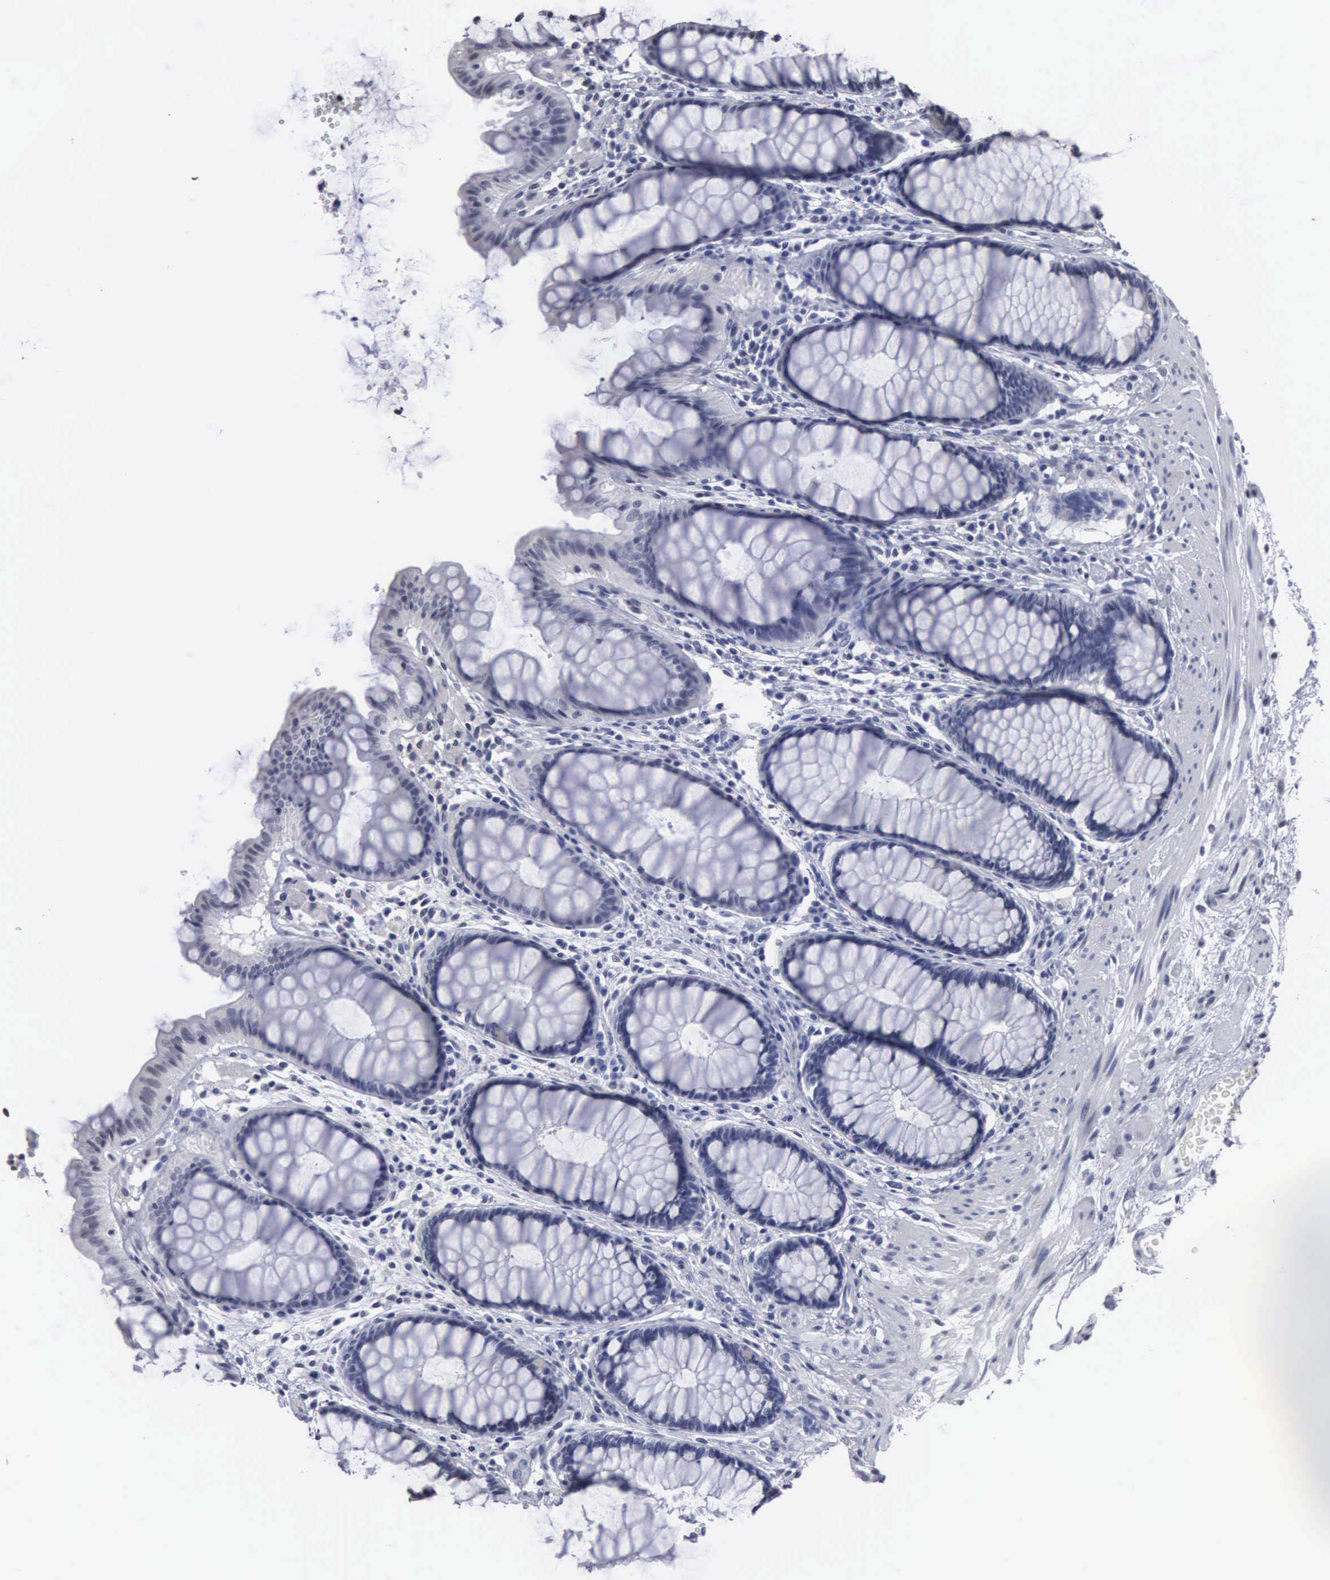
{"staining": {"intensity": "weak", "quantity": "<25%", "location": "cytoplasmic/membranous"}, "tissue": "rectum", "cell_type": "Glandular cells", "image_type": "normal", "snomed": [{"axis": "morphology", "description": "Normal tissue, NOS"}, {"axis": "topography", "description": "Rectum"}], "caption": "Immunohistochemical staining of unremarkable rectum exhibits no significant positivity in glandular cells. (DAB (3,3'-diaminobenzidine) immunohistochemistry, high magnification).", "gene": "UPB1", "patient": {"sex": "male", "age": 77}}